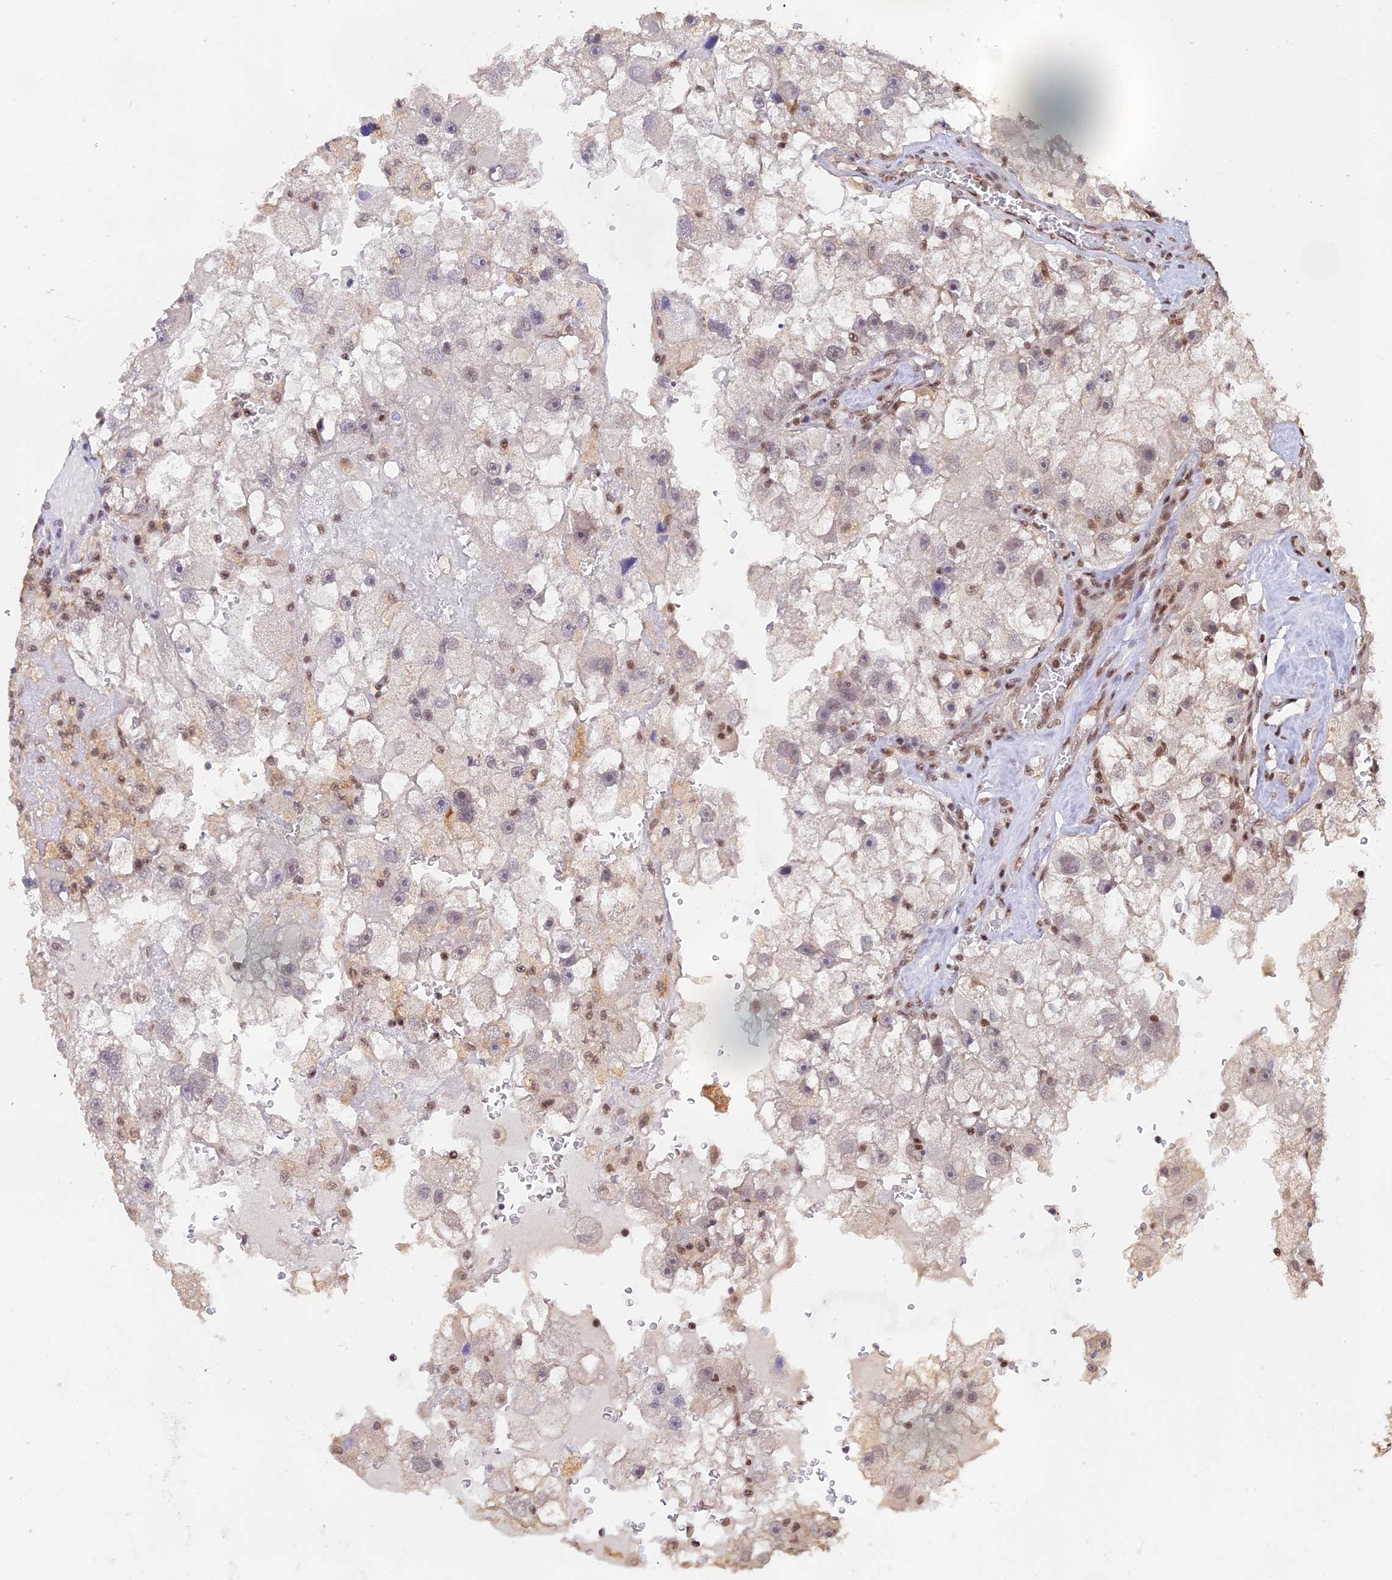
{"staining": {"intensity": "negative", "quantity": "none", "location": "none"}, "tissue": "renal cancer", "cell_type": "Tumor cells", "image_type": "cancer", "snomed": [{"axis": "morphology", "description": "Adenocarcinoma, NOS"}, {"axis": "topography", "description": "Kidney"}], "caption": "Human renal adenocarcinoma stained for a protein using immunohistochemistry exhibits no staining in tumor cells.", "gene": "THAP11", "patient": {"sex": "male", "age": 63}}